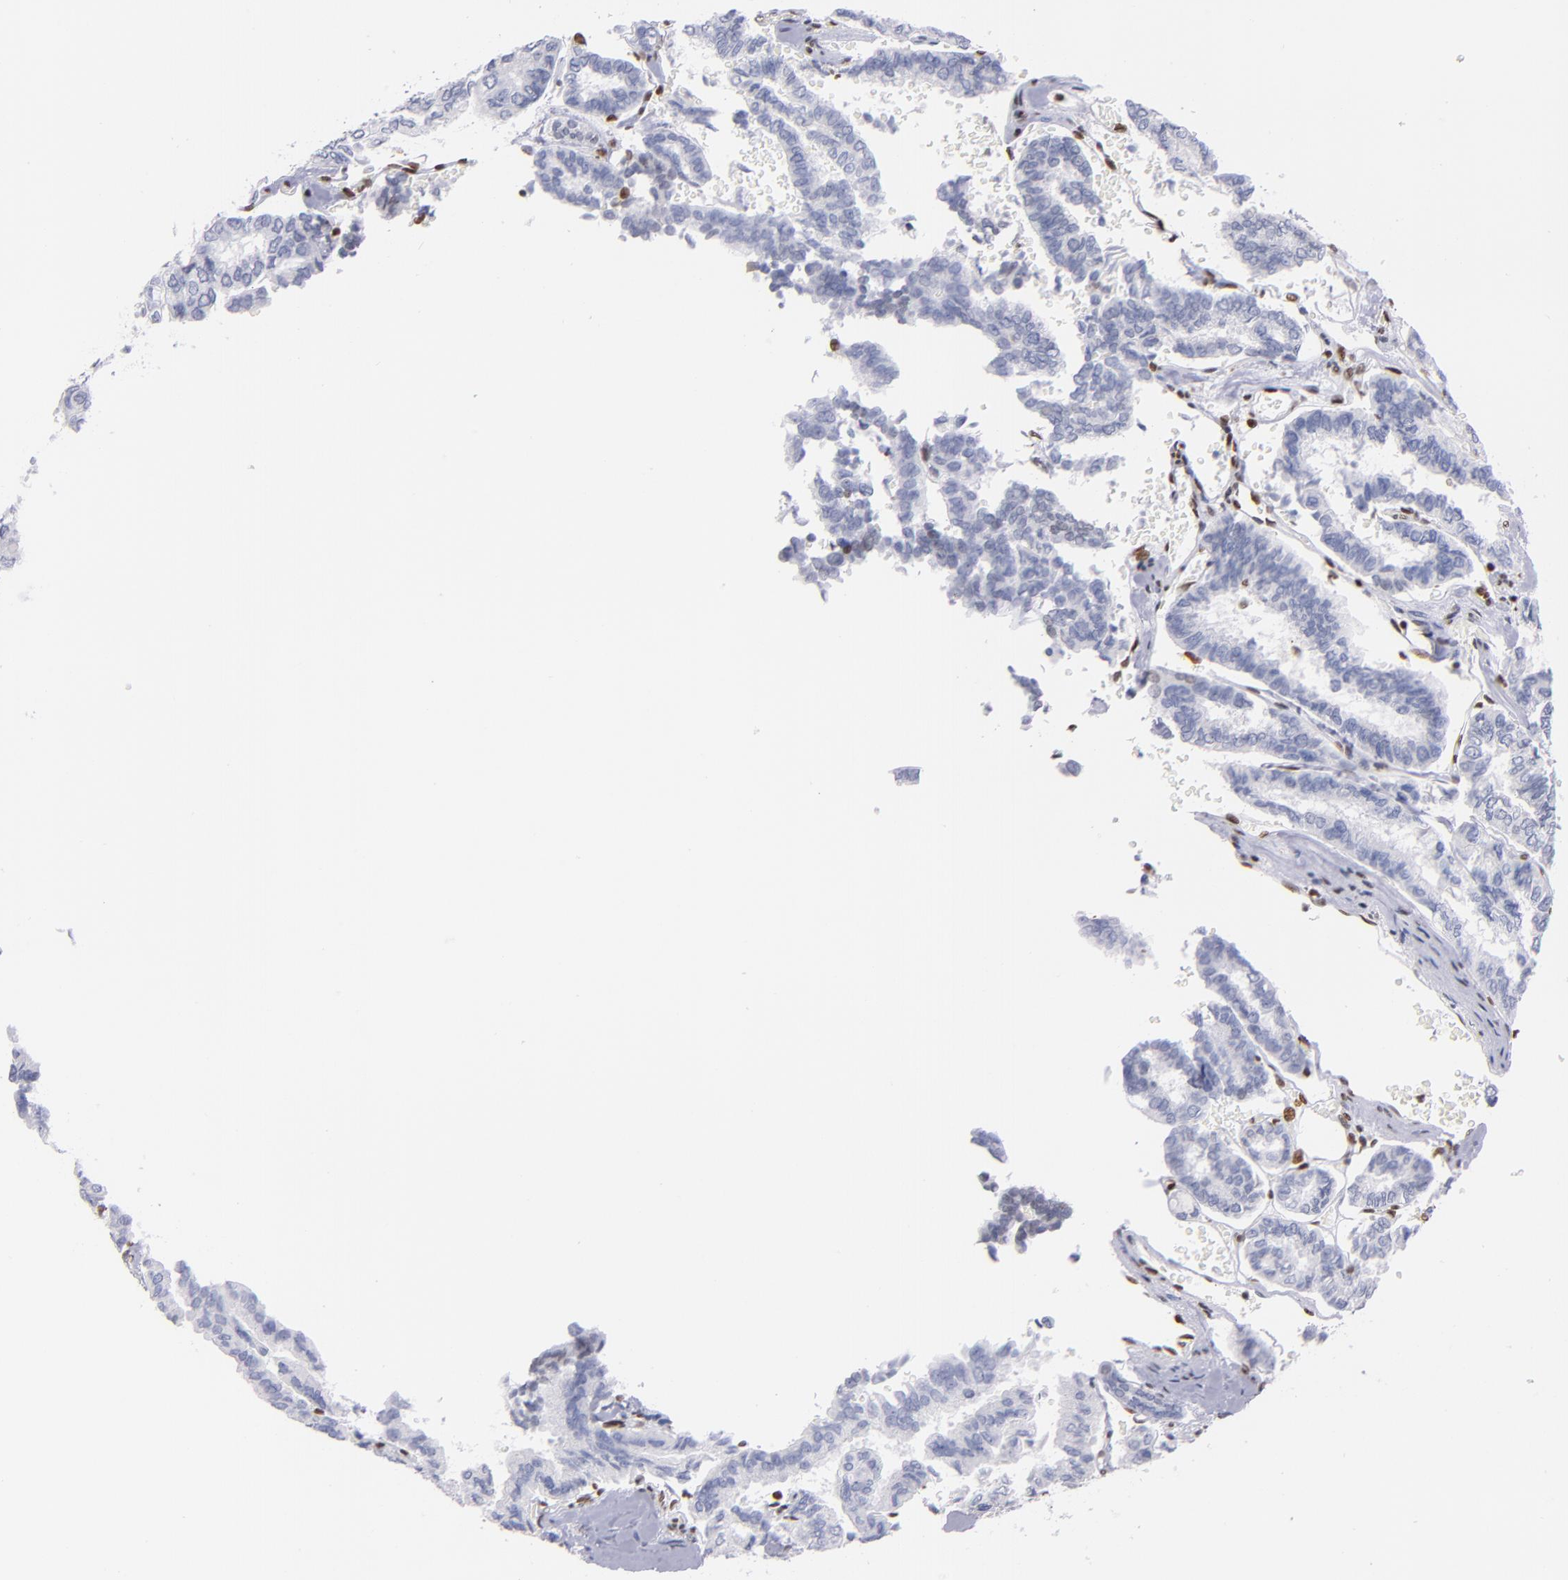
{"staining": {"intensity": "negative", "quantity": "none", "location": "none"}, "tissue": "thyroid cancer", "cell_type": "Tumor cells", "image_type": "cancer", "snomed": [{"axis": "morphology", "description": "Papillary adenocarcinoma, NOS"}, {"axis": "topography", "description": "Thyroid gland"}], "caption": "High power microscopy image of an immunohistochemistry (IHC) photomicrograph of thyroid cancer (papillary adenocarcinoma), revealing no significant positivity in tumor cells.", "gene": "IFI16", "patient": {"sex": "female", "age": 35}}